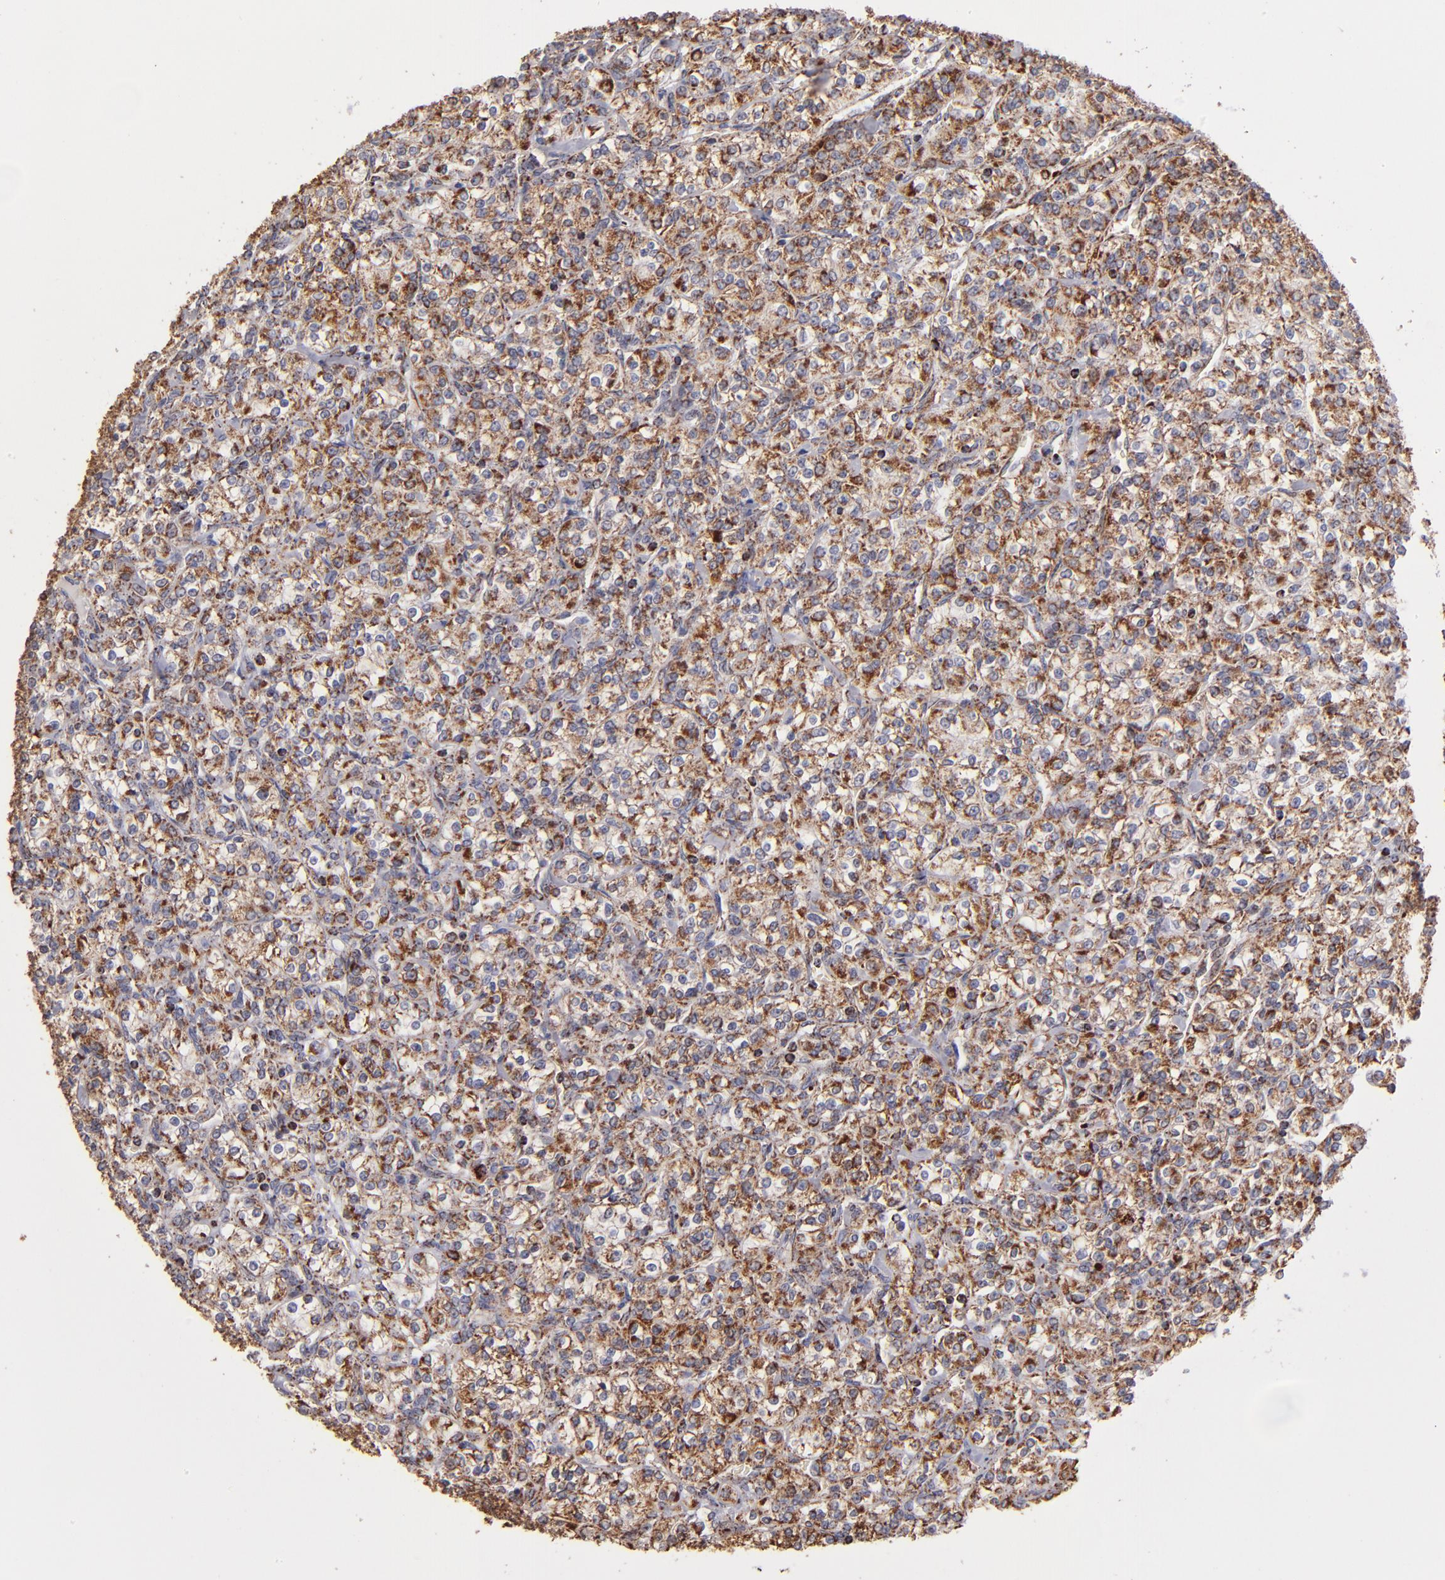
{"staining": {"intensity": "moderate", "quantity": "25%-75%", "location": "cytoplasmic/membranous"}, "tissue": "renal cancer", "cell_type": "Tumor cells", "image_type": "cancer", "snomed": [{"axis": "morphology", "description": "Adenocarcinoma, NOS"}, {"axis": "topography", "description": "Kidney"}], "caption": "An image showing moderate cytoplasmic/membranous positivity in about 25%-75% of tumor cells in renal adenocarcinoma, as visualized by brown immunohistochemical staining.", "gene": "DLST", "patient": {"sex": "male", "age": 77}}